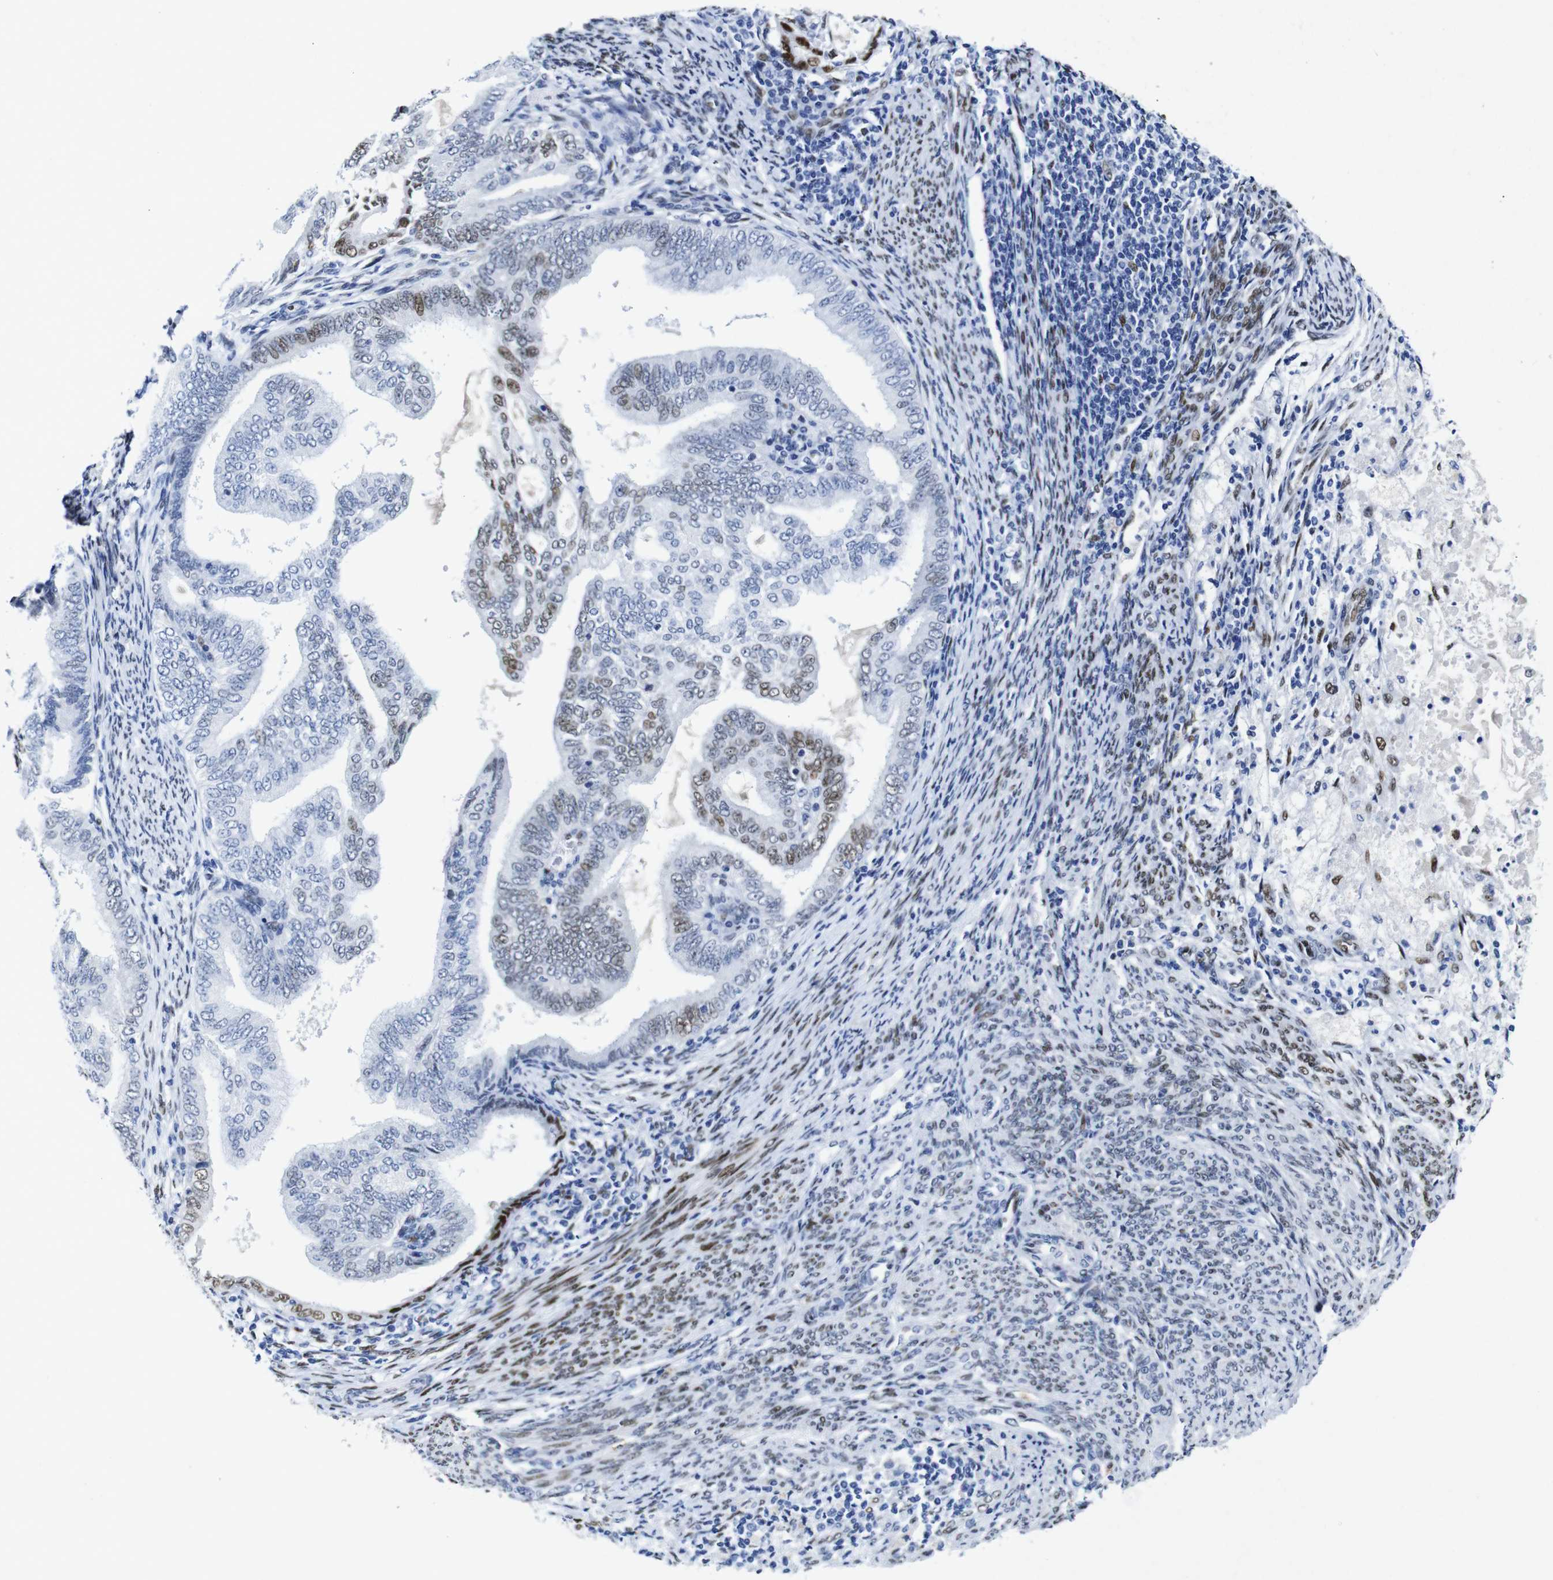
{"staining": {"intensity": "moderate", "quantity": "<25%", "location": "nuclear"}, "tissue": "endometrial cancer", "cell_type": "Tumor cells", "image_type": "cancer", "snomed": [{"axis": "morphology", "description": "Adenocarcinoma, NOS"}, {"axis": "topography", "description": "Endometrium"}], "caption": "A low amount of moderate nuclear positivity is appreciated in about <25% of tumor cells in adenocarcinoma (endometrial) tissue. (IHC, brightfield microscopy, high magnification).", "gene": "FOSL2", "patient": {"sex": "female", "age": 58}}